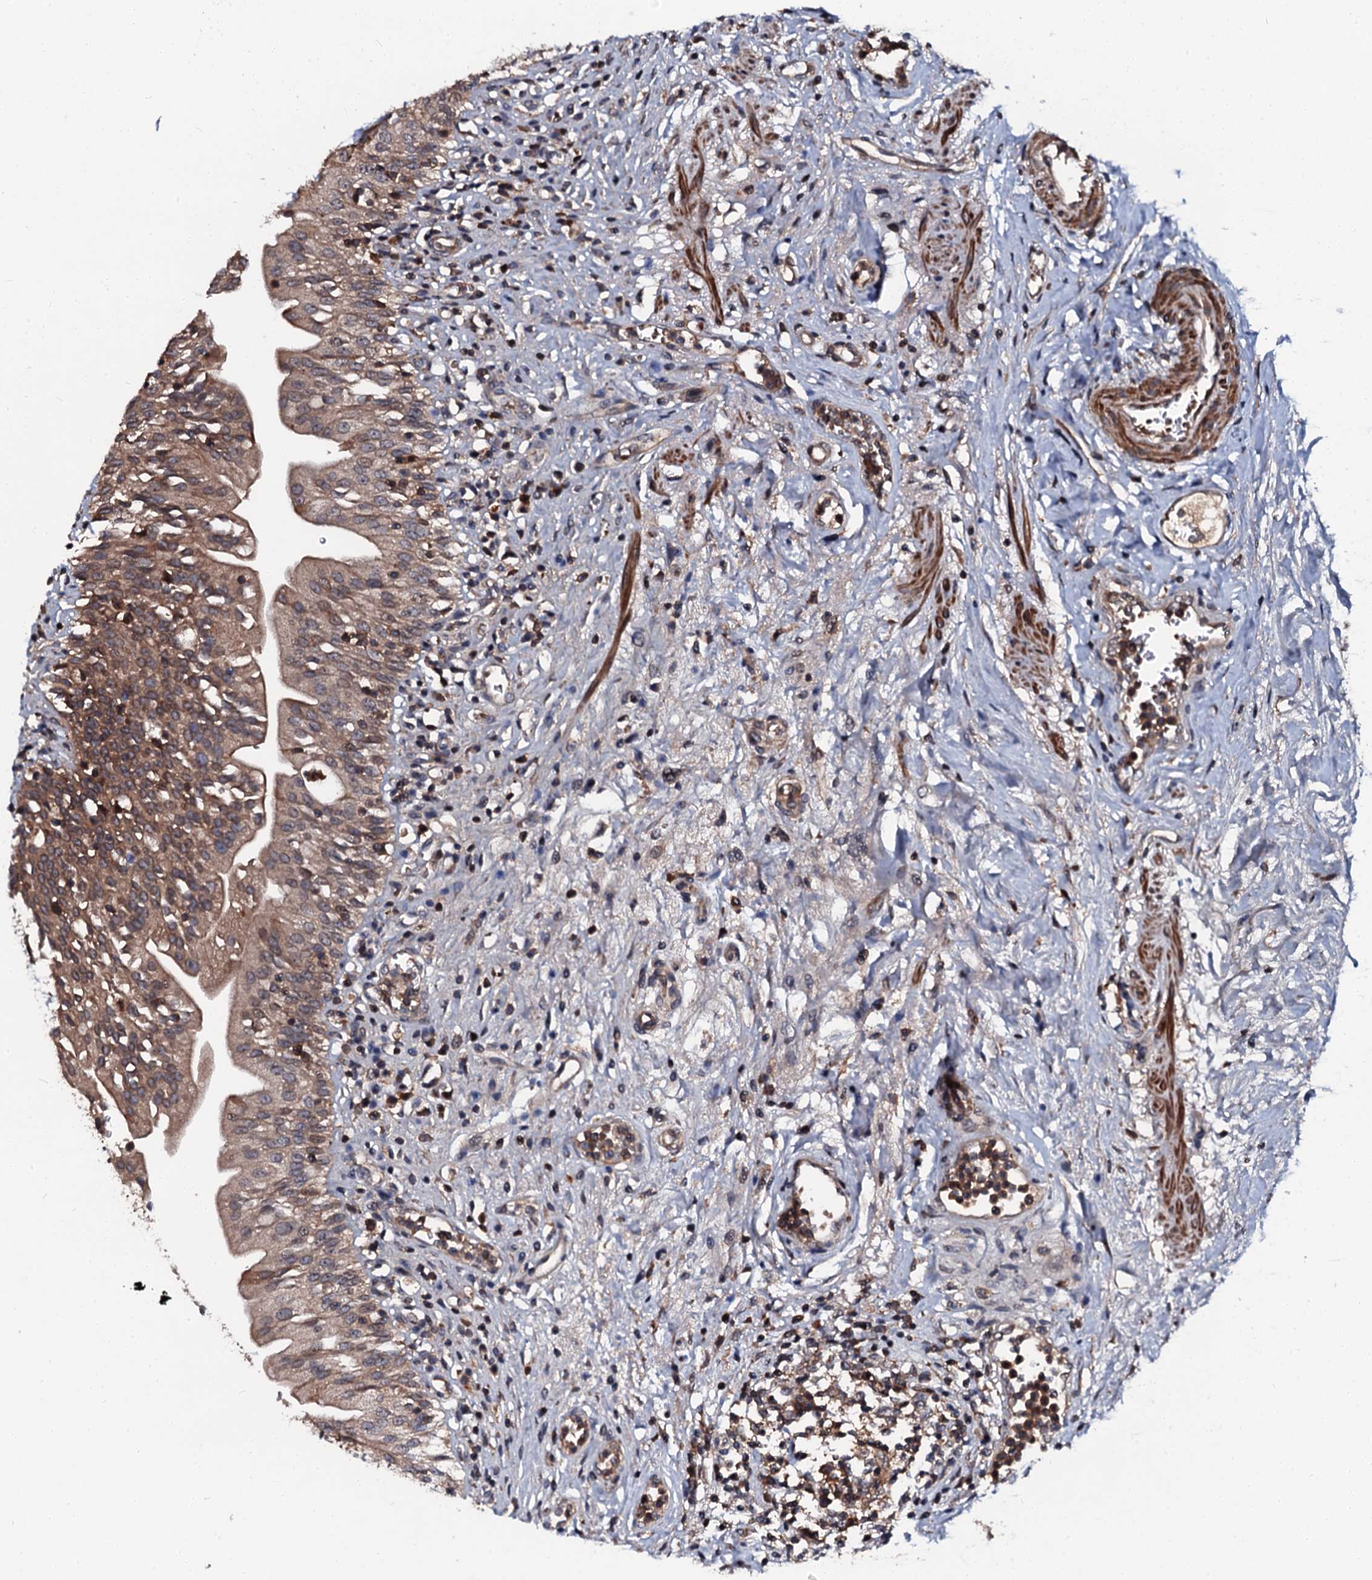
{"staining": {"intensity": "moderate", "quantity": ">75%", "location": "cytoplasmic/membranous"}, "tissue": "urinary bladder", "cell_type": "Urothelial cells", "image_type": "normal", "snomed": [{"axis": "morphology", "description": "Normal tissue, NOS"}, {"axis": "morphology", "description": "Inflammation, NOS"}, {"axis": "topography", "description": "Urinary bladder"}], "caption": "Protein expression analysis of unremarkable urinary bladder demonstrates moderate cytoplasmic/membranous positivity in about >75% of urothelial cells.", "gene": "N4BP1", "patient": {"sex": "male", "age": 63}}